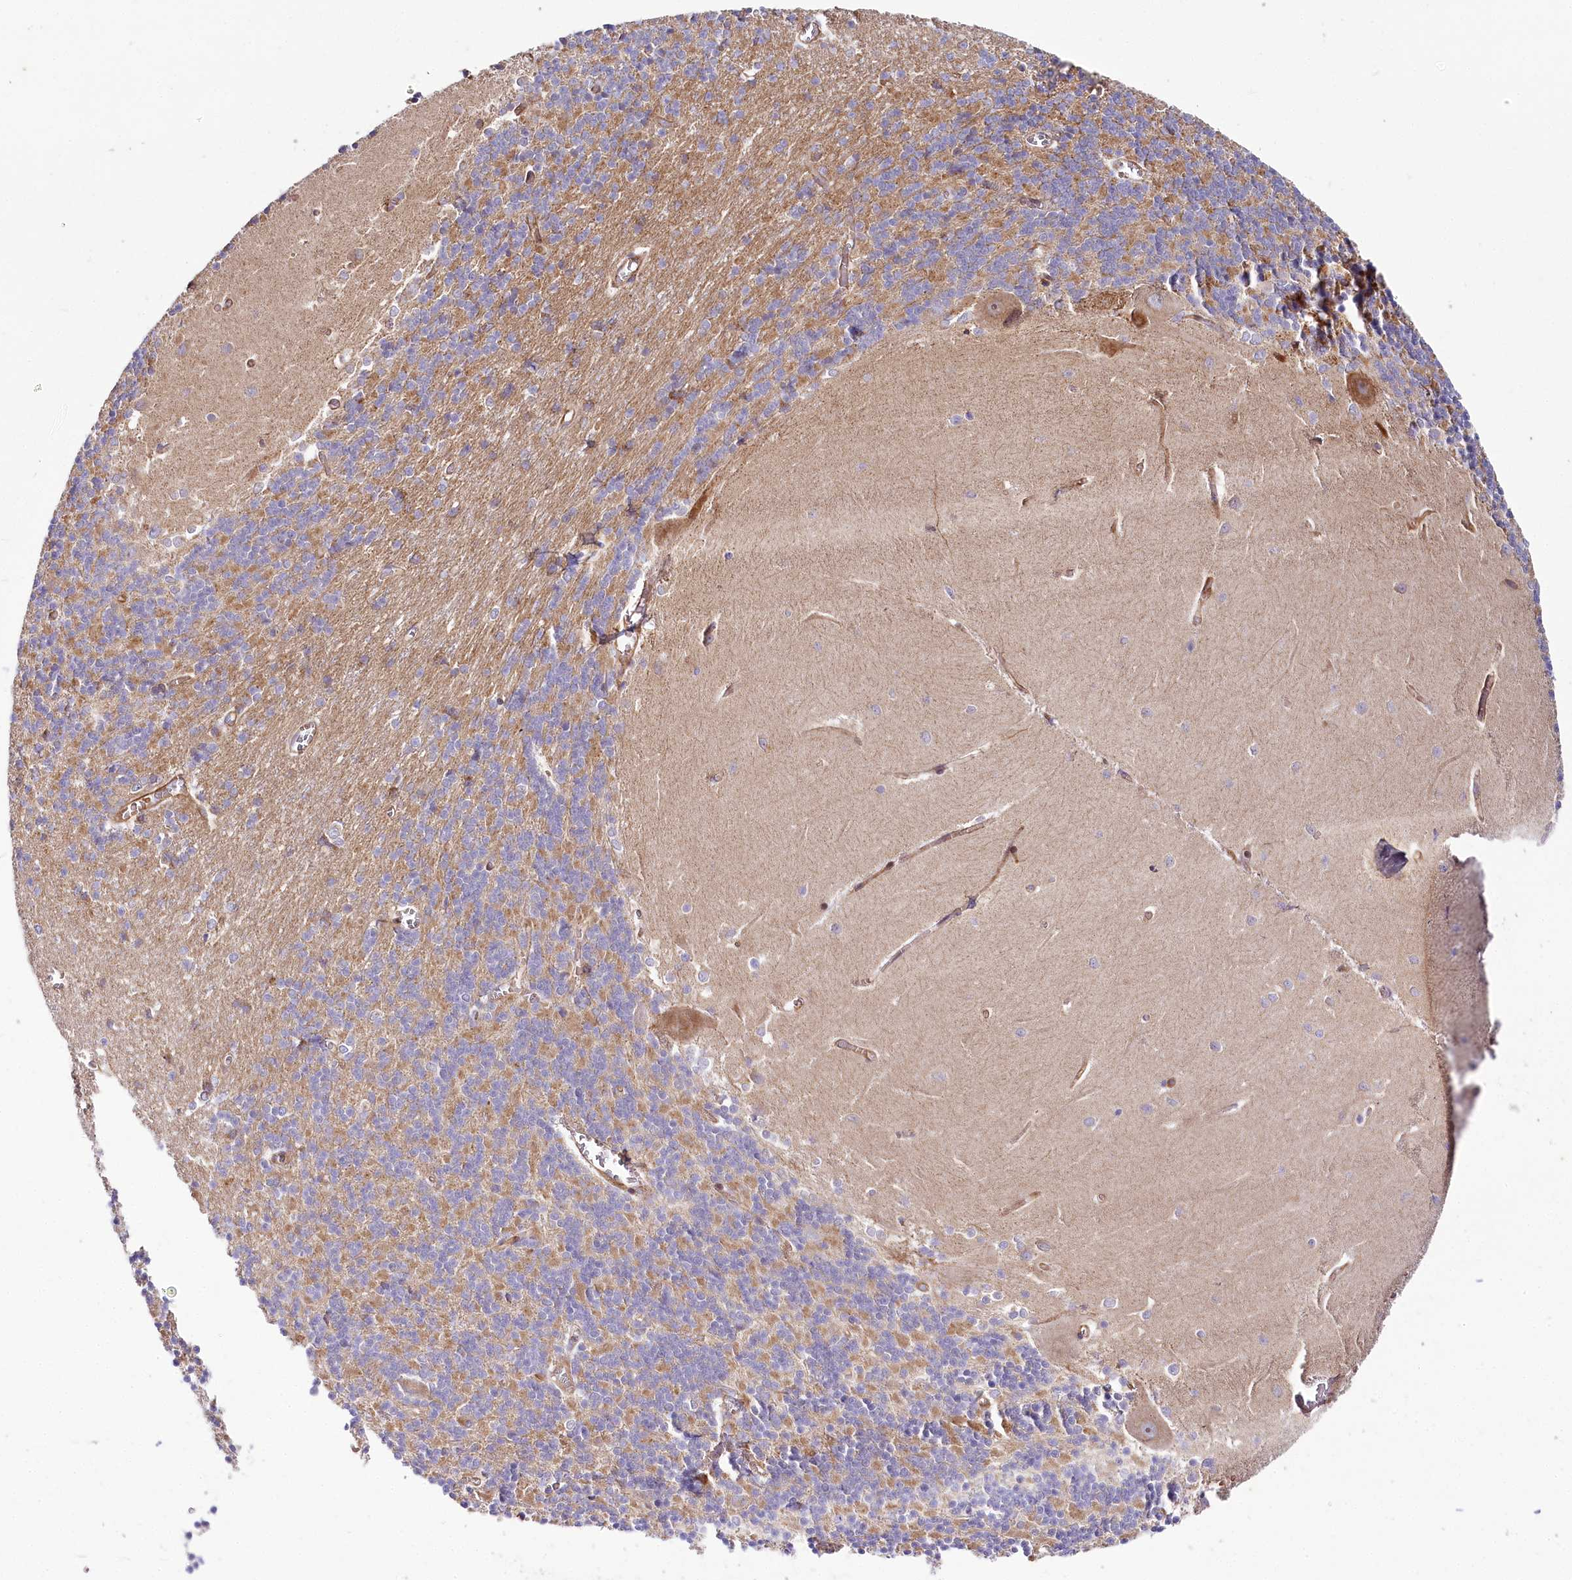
{"staining": {"intensity": "moderate", "quantity": "25%-75%", "location": "cytoplasmic/membranous"}, "tissue": "cerebellum", "cell_type": "Cells in granular layer", "image_type": "normal", "snomed": [{"axis": "morphology", "description": "Normal tissue, NOS"}, {"axis": "topography", "description": "Cerebellum"}], "caption": "Moderate cytoplasmic/membranous staining for a protein is present in about 25%-75% of cells in granular layer of benign cerebellum using immunohistochemistry (IHC).", "gene": "THUMPD3", "patient": {"sex": "male", "age": 37}}